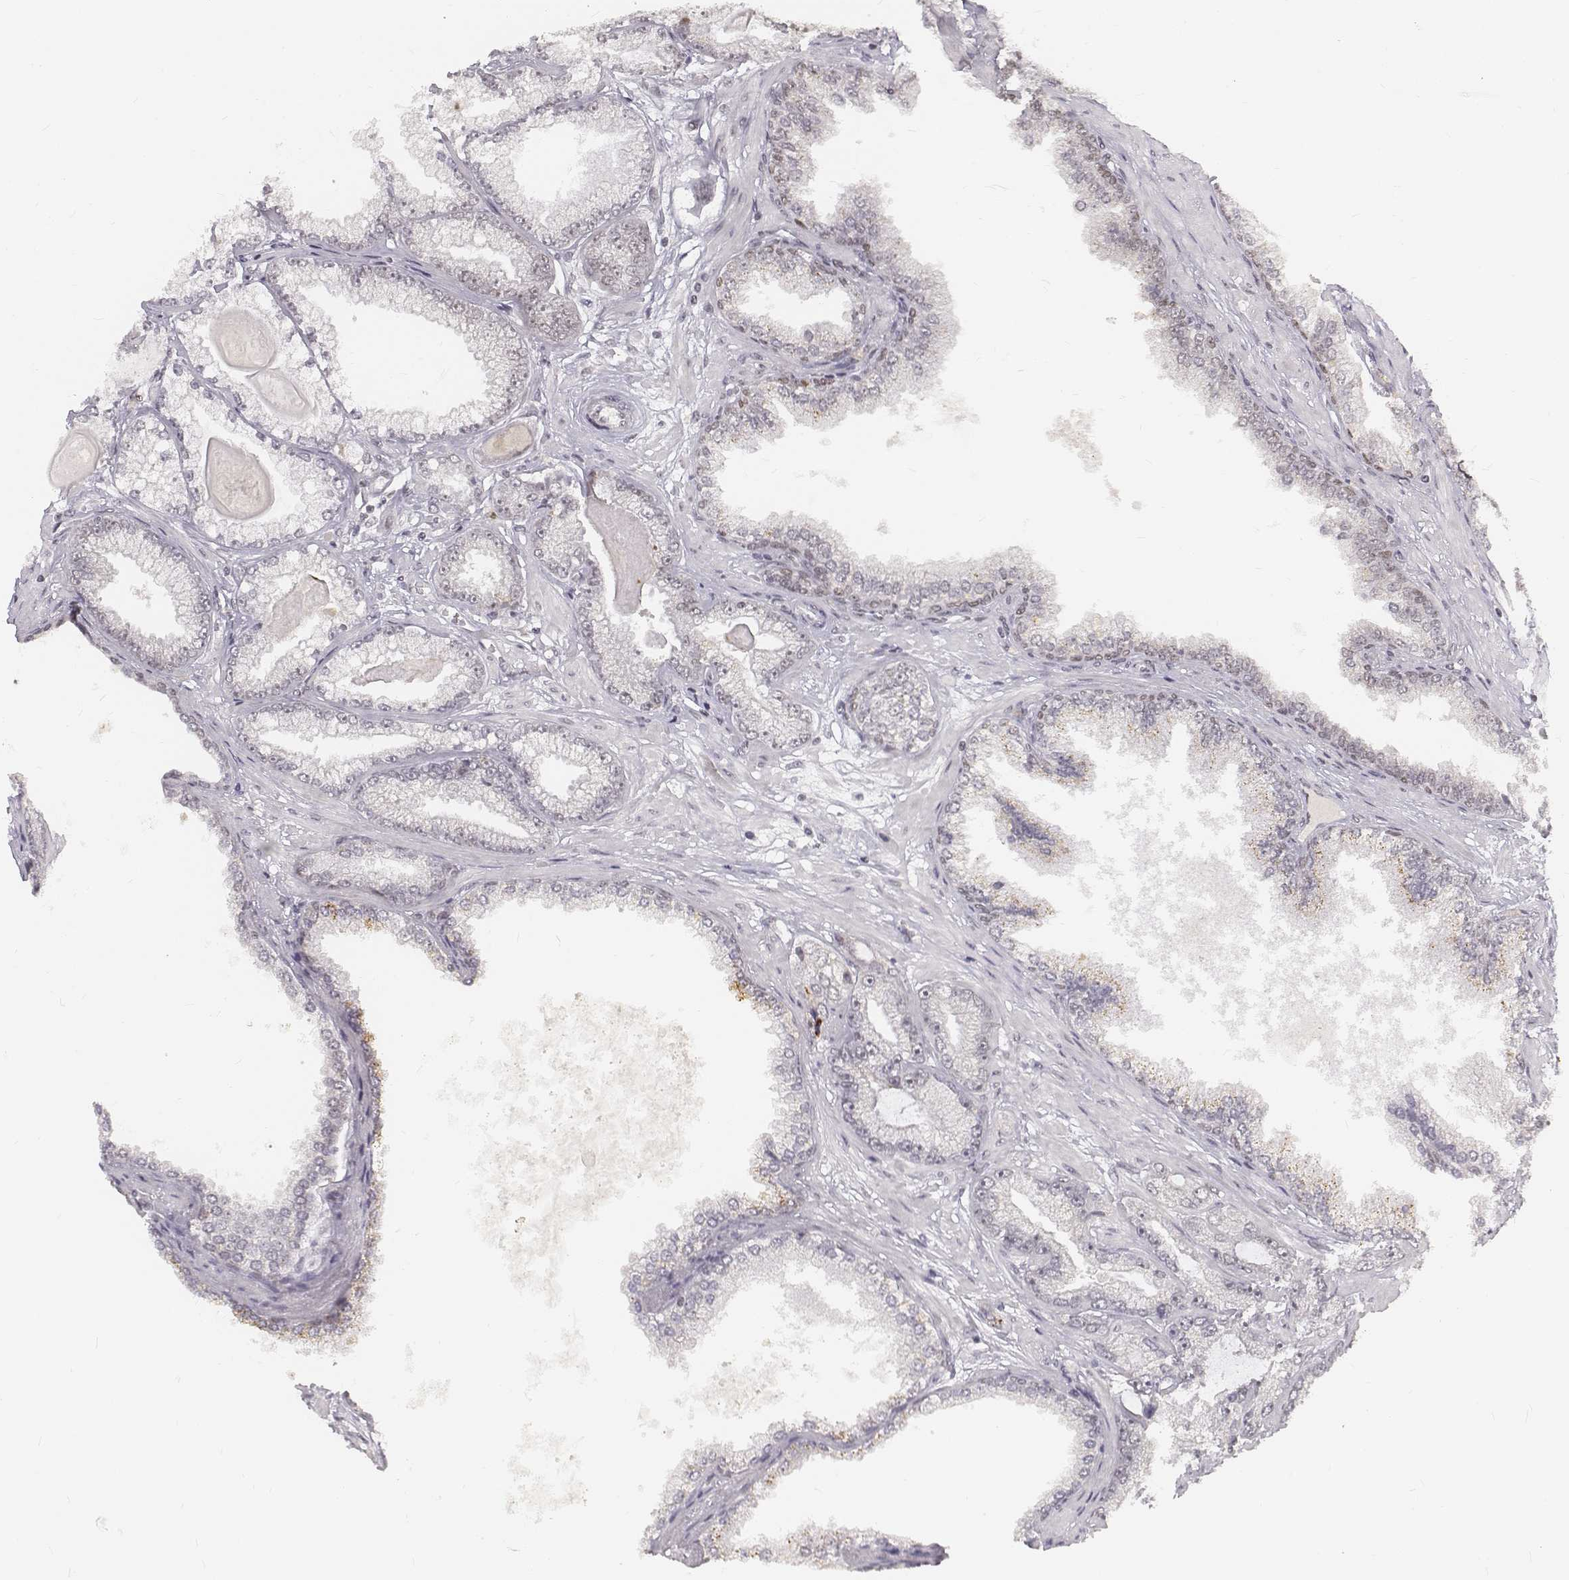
{"staining": {"intensity": "weak", "quantity": "25%-75%", "location": "nuclear"}, "tissue": "prostate cancer", "cell_type": "Tumor cells", "image_type": "cancer", "snomed": [{"axis": "morphology", "description": "Adenocarcinoma, Low grade"}, {"axis": "topography", "description": "Prostate"}], "caption": "About 25%-75% of tumor cells in prostate cancer display weak nuclear protein expression as visualized by brown immunohistochemical staining.", "gene": "PHF6", "patient": {"sex": "male", "age": 64}}